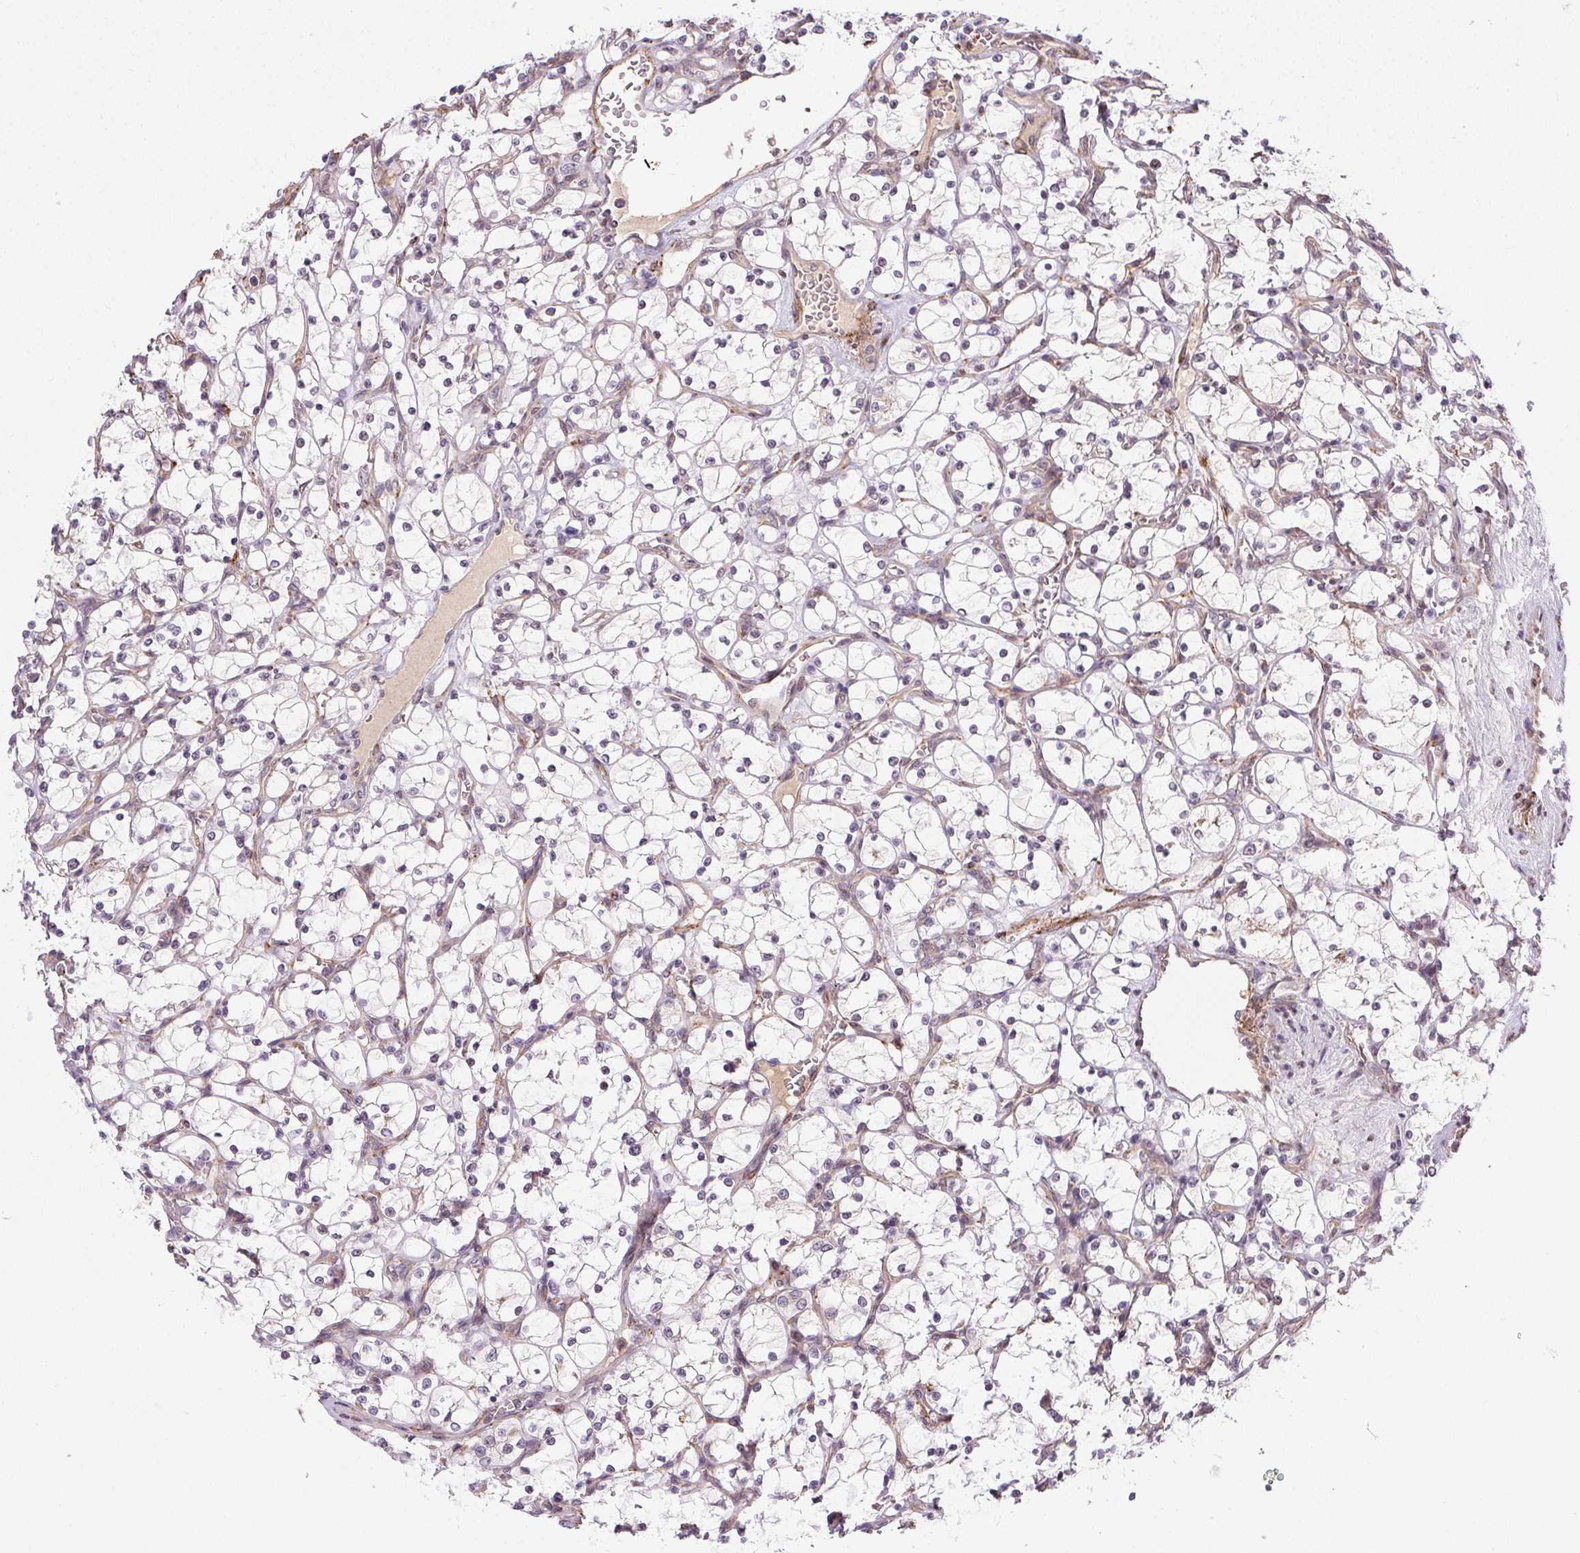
{"staining": {"intensity": "negative", "quantity": "none", "location": "none"}, "tissue": "renal cancer", "cell_type": "Tumor cells", "image_type": "cancer", "snomed": [{"axis": "morphology", "description": "Adenocarcinoma, NOS"}, {"axis": "topography", "description": "Kidney"}], "caption": "This histopathology image is of renal adenocarcinoma stained with IHC to label a protein in brown with the nuclei are counter-stained blue. There is no staining in tumor cells.", "gene": "CFAP92", "patient": {"sex": "female", "age": 69}}